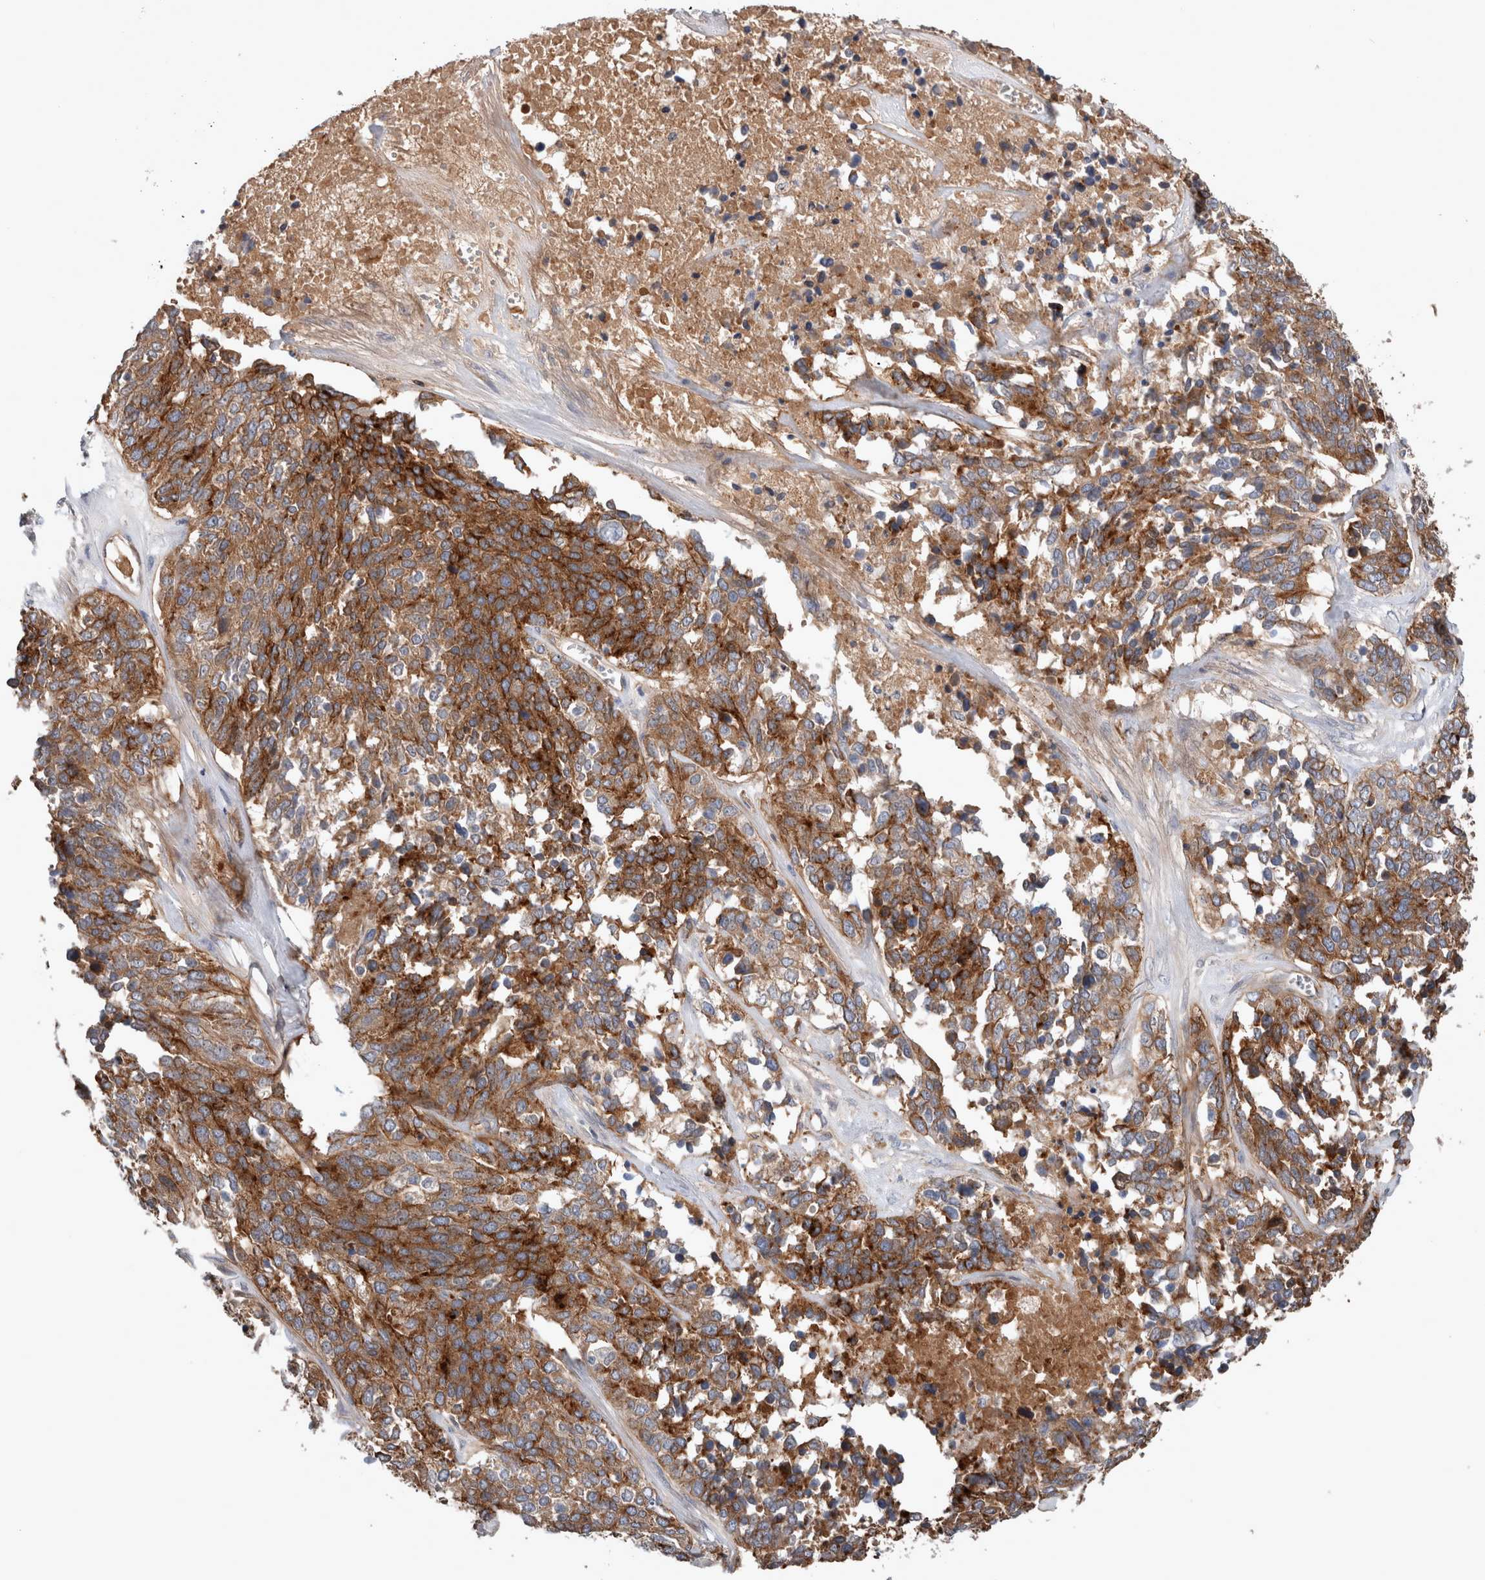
{"staining": {"intensity": "strong", "quantity": ">75%", "location": "cytoplasmic/membranous"}, "tissue": "ovarian cancer", "cell_type": "Tumor cells", "image_type": "cancer", "snomed": [{"axis": "morphology", "description": "Cystadenocarcinoma, serous, NOS"}, {"axis": "topography", "description": "Ovary"}], "caption": "Brown immunohistochemical staining in ovarian cancer (serous cystadenocarcinoma) displays strong cytoplasmic/membranous staining in approximately >75% of tumor cells.", "gene": "BCAM", "patient": {"sex": "female", "age": 44}}